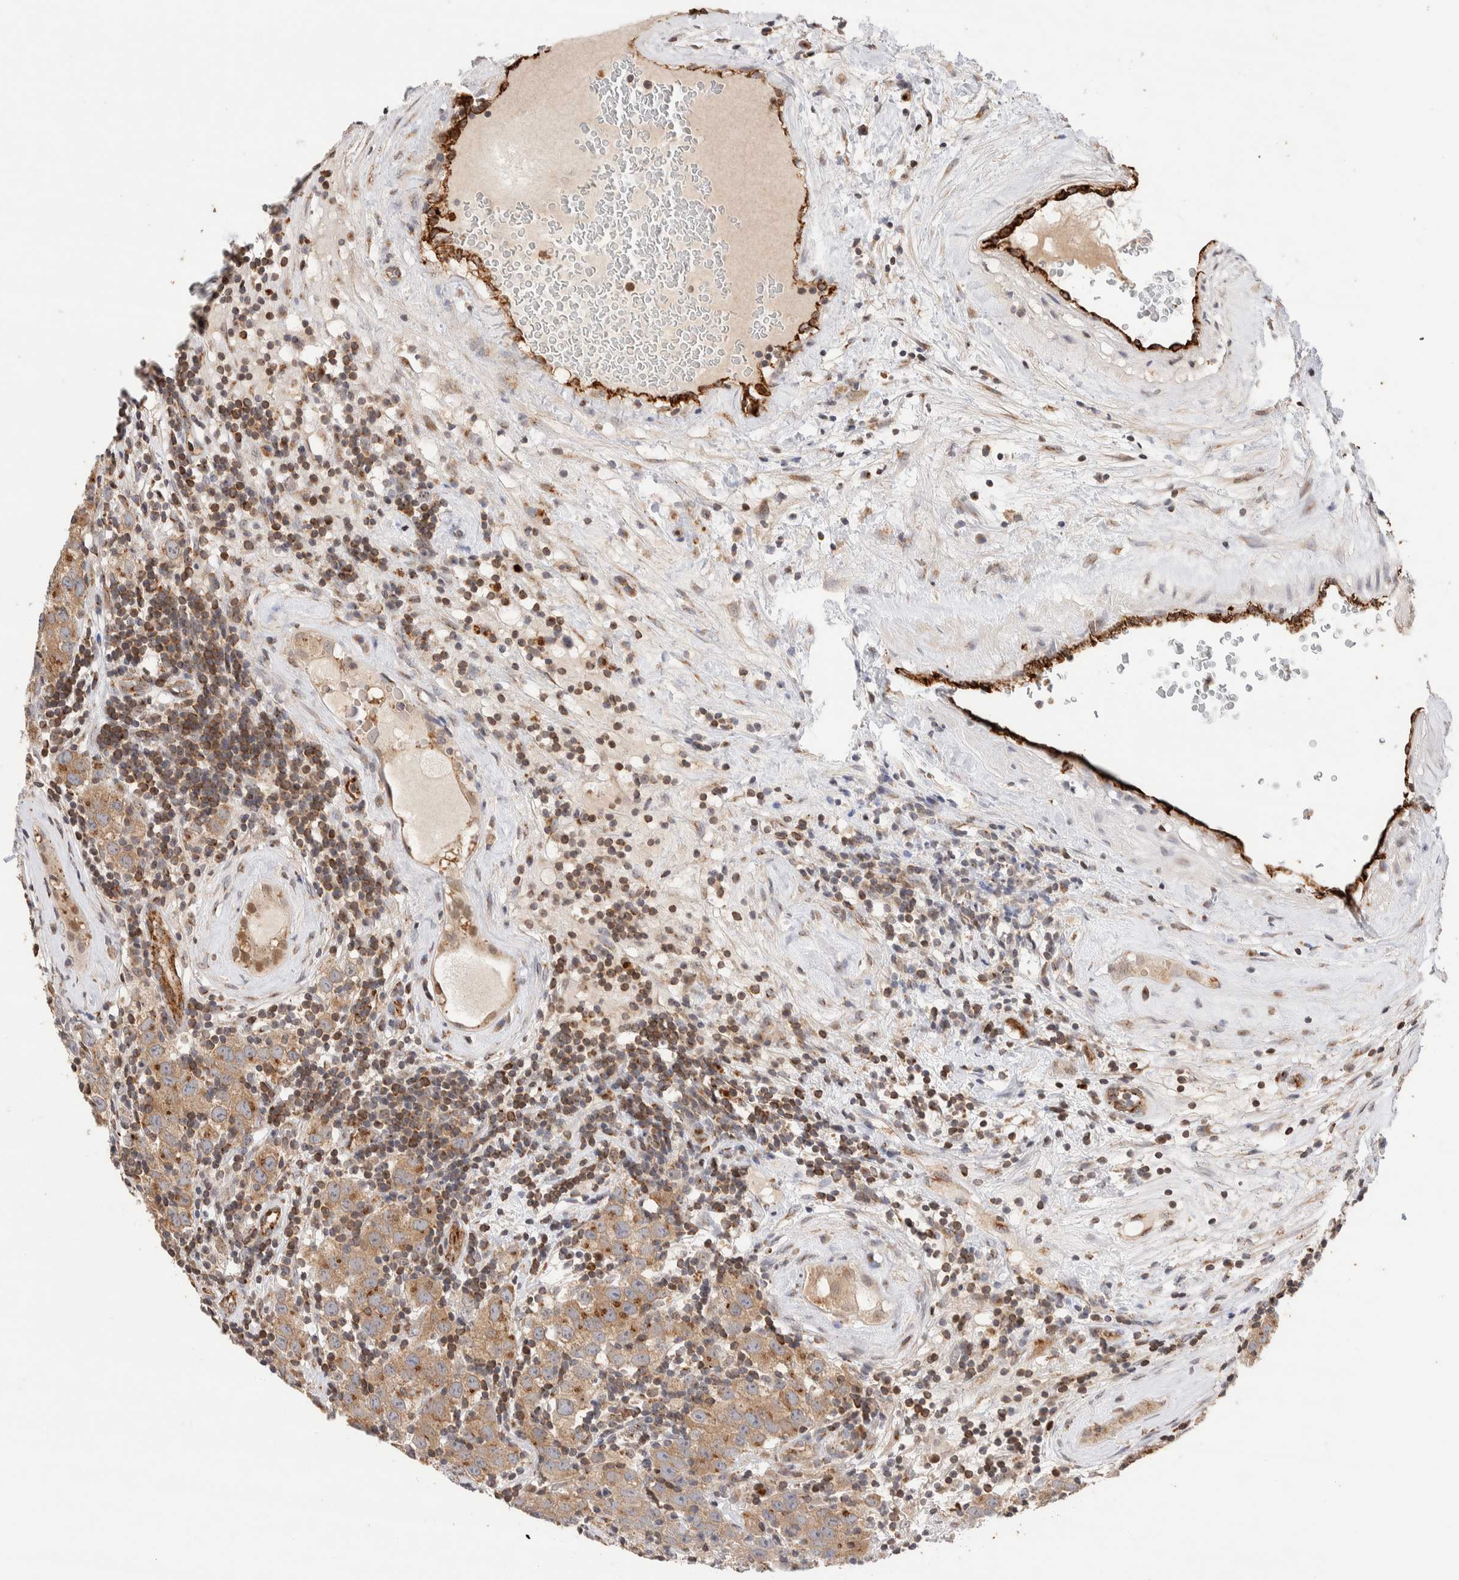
{"staining": {"intensity": "moderate", "quantity": "25%-75%", "location": "cytoplasmic/membranous"}, "tissue": "testis cancer", "cell_type": "Tumor cells", "image_type": "cancer", "snomed": [{"axis": "morphology", "description": "Seminoma, NOS"}, {"axis": "morphology", "description": "Carcinoma, Embryonal, NOS"}, {"axis": "topography", "description": "Testis"}], "caption": "Immunohistochemical staining of human embryonal carcinoma (testis) demonstrates medium levels of moderate cytoplasmic/membranous protein positivity in approximately 25%-75% of tumor cells.", "gene": "NSMAF", "patient": {"sex": "male", "age": 28}}